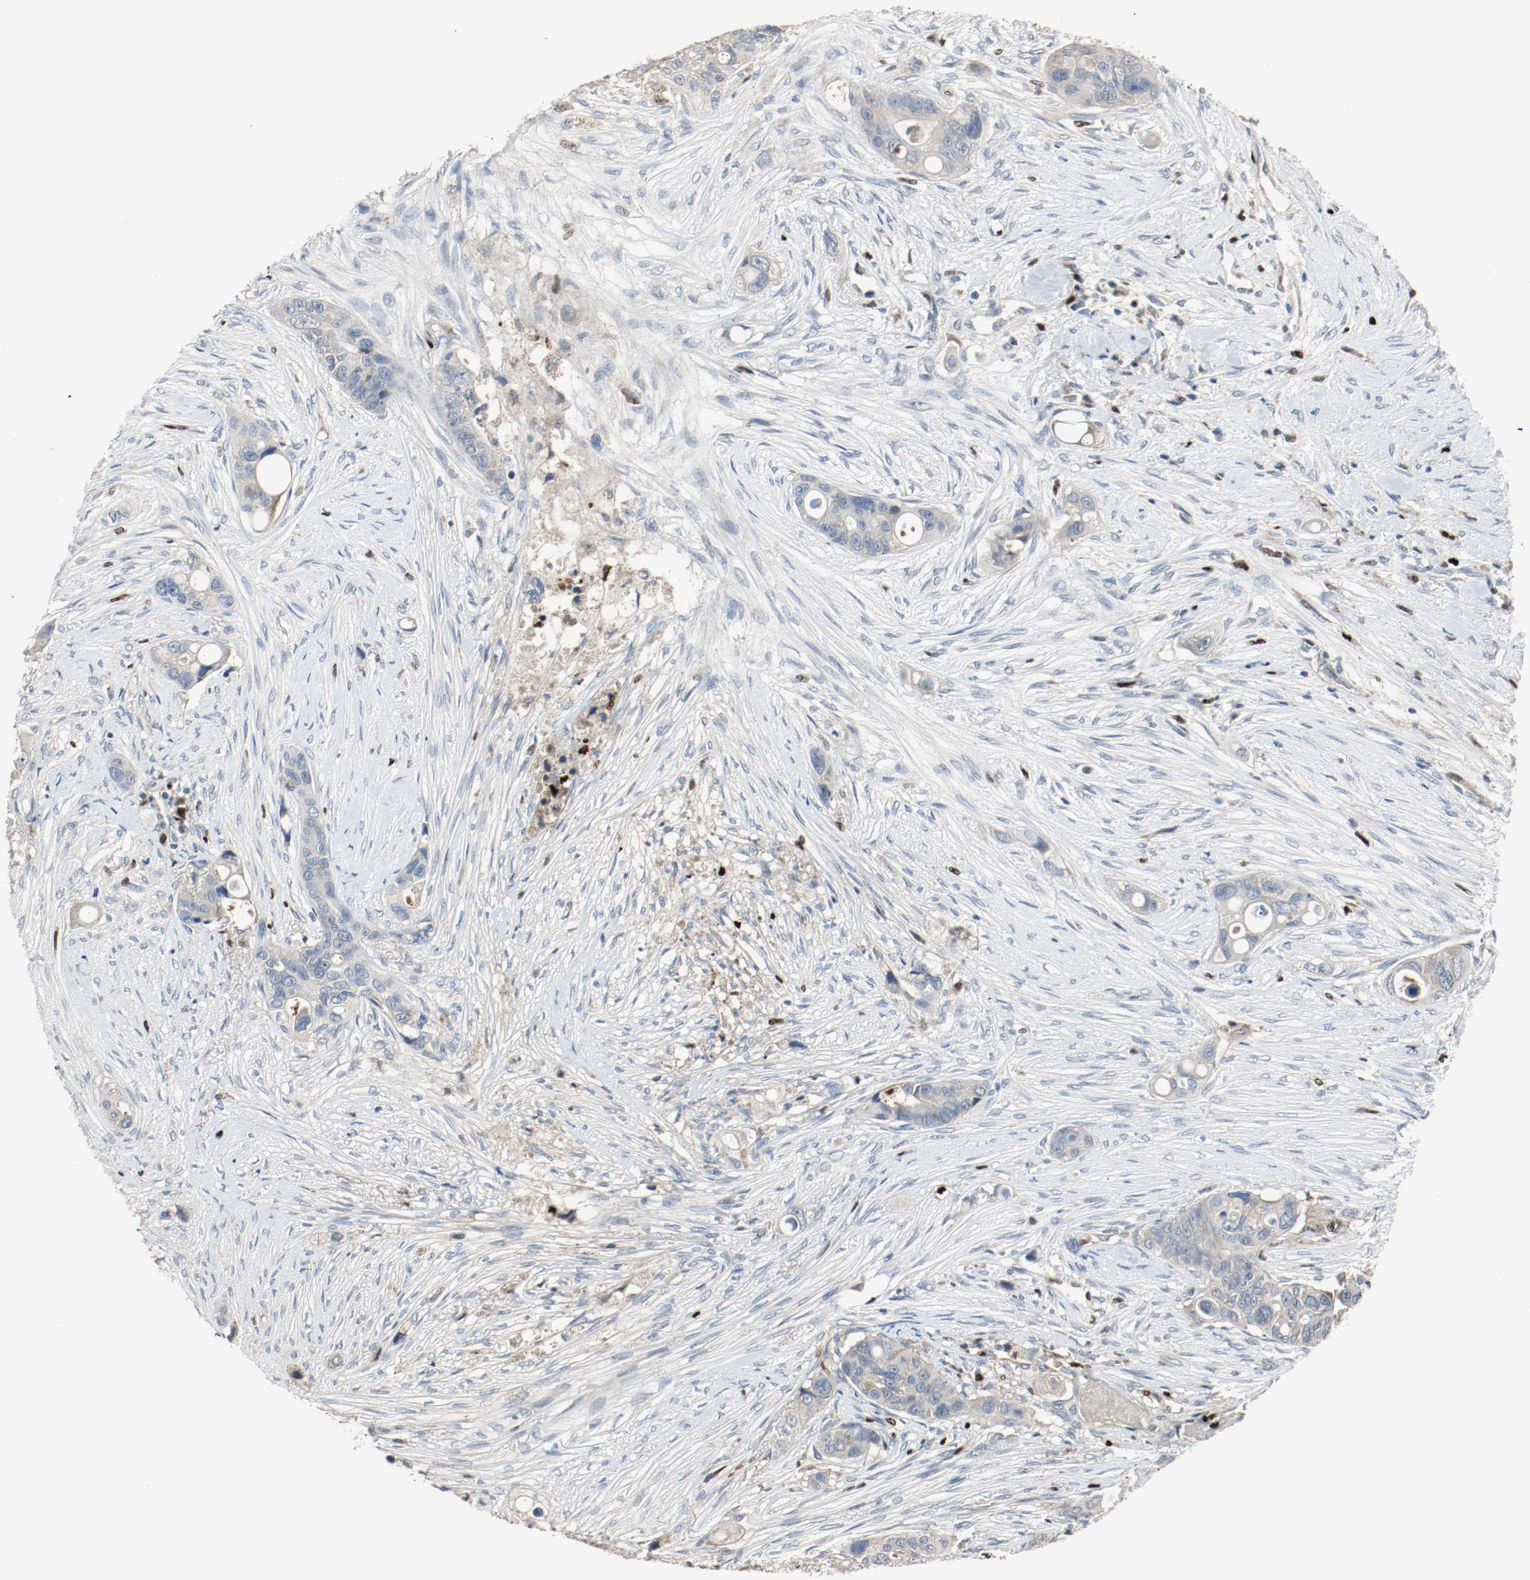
{"staining": {"intensity": "negative", "quantity": "none", "location": "none"}, "tissue": "colorectal cancer", "cell_type": "Tumor cells", "image_type": "cancer", "snomed": [{"axis": "morphology", "description": "Adenocarcinoma, NOS"}, {"axis": "topography", "description": "Colon"}], "caption": "Immunohistochemistry (IHC) of colorectal cancer exhibits no staining in tumor cells.", "gene": "BLK", "patient": {"sex": "female", "age": 57}}